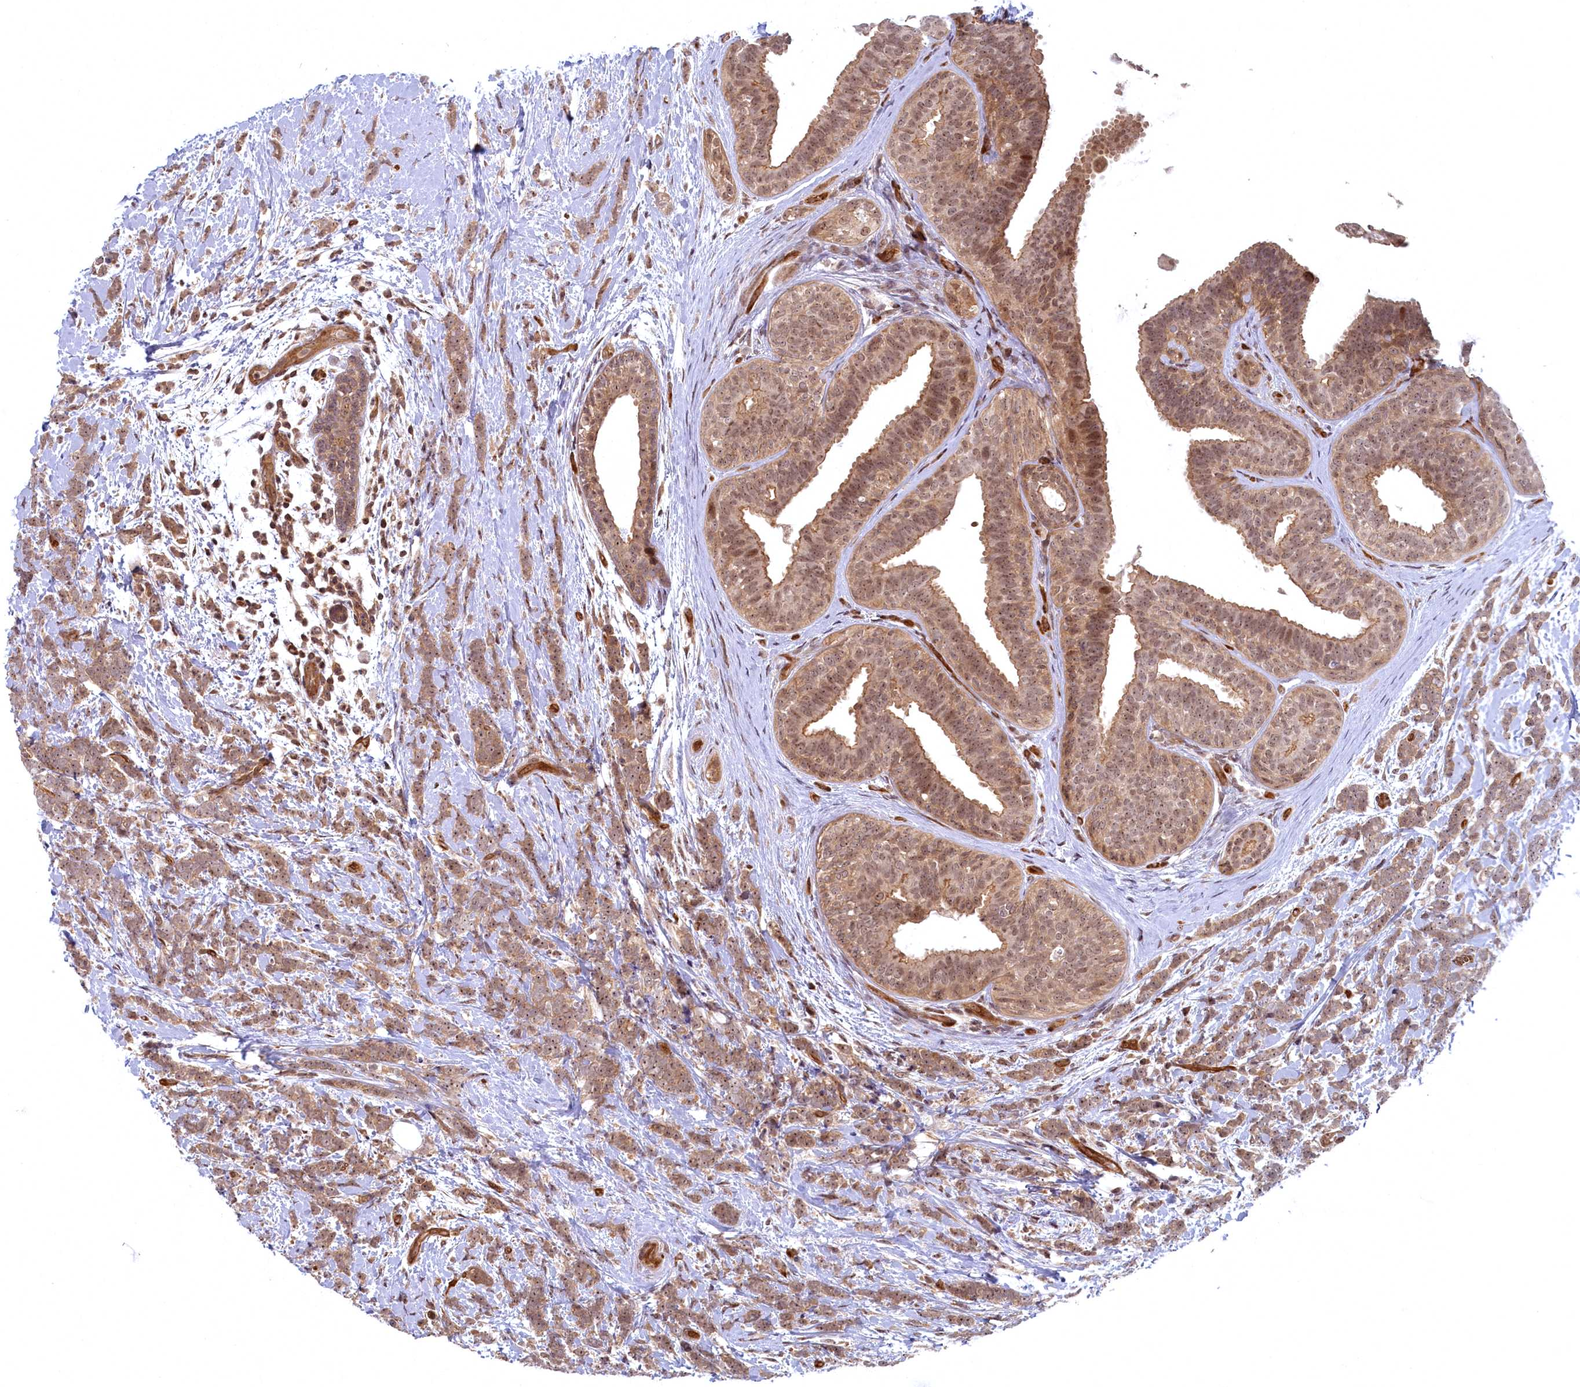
{"staining": {"intensity": "moderate", "quantity": ">75%", "location": "cytoplasmic/membranous,nuclear"}, "tissue": "breast cancer", "cell_type": "Tumor cells", "image_type": "cancer", "snomed": [{"axis": "morphology", "description": "Lobular carcinoma"}, {"axis": "topography", "description": "Breast"}], "caption": "Moderate cytoplasmic/membranous and nuclear staining is appreciated in about >75% of tumor cells in breast cancer.", "gene": "SNRK", "patient": {"sex": "female", "age": 58}}